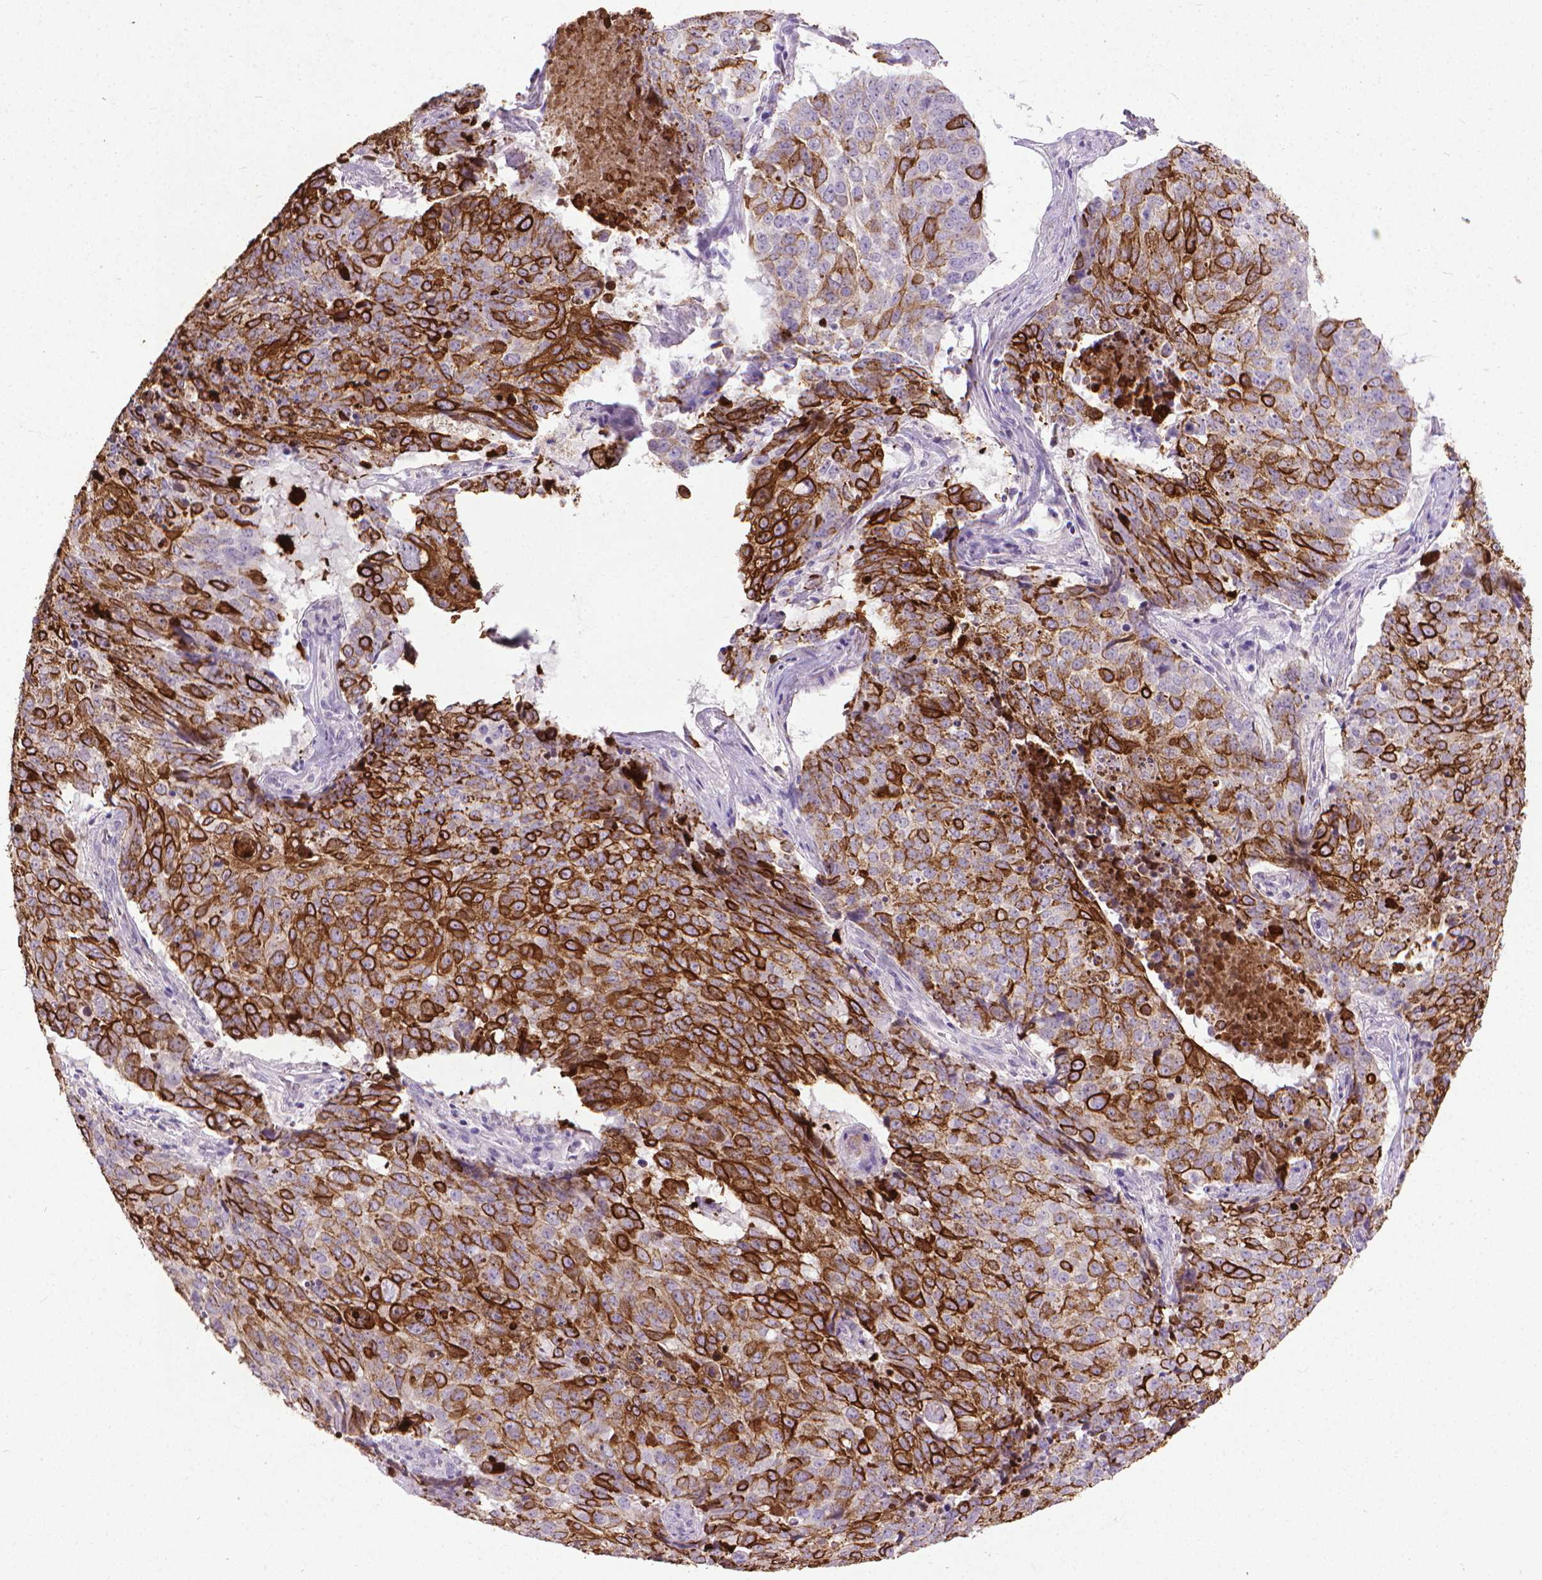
{"staining": {"intensity": "strong", "quantity": ">75%", "location": "cytoplasmic/membranous"}, "tissue": "lung cancer", "cell_type": "Tumor cells", "image_type": "cancer", "snomed": [{"axis": "morphology", "description": "Normal tissue, NOS"}, {"axis": "morphology", "description": "Squamous cell carcinoma, NOS"}, {"axis": "topography", "description": "Bronchus"}, {"axis": "topography", "description": "Lung"}], "caption": "Human lung squamous cell carcinoma stained for a protein (brown) exhibits strong cytoplasmic/membranous positive positivity in approximately >75% of tumor cells.", "gene": "KRT5", "patient": {"sex": "male", "age": 64}}